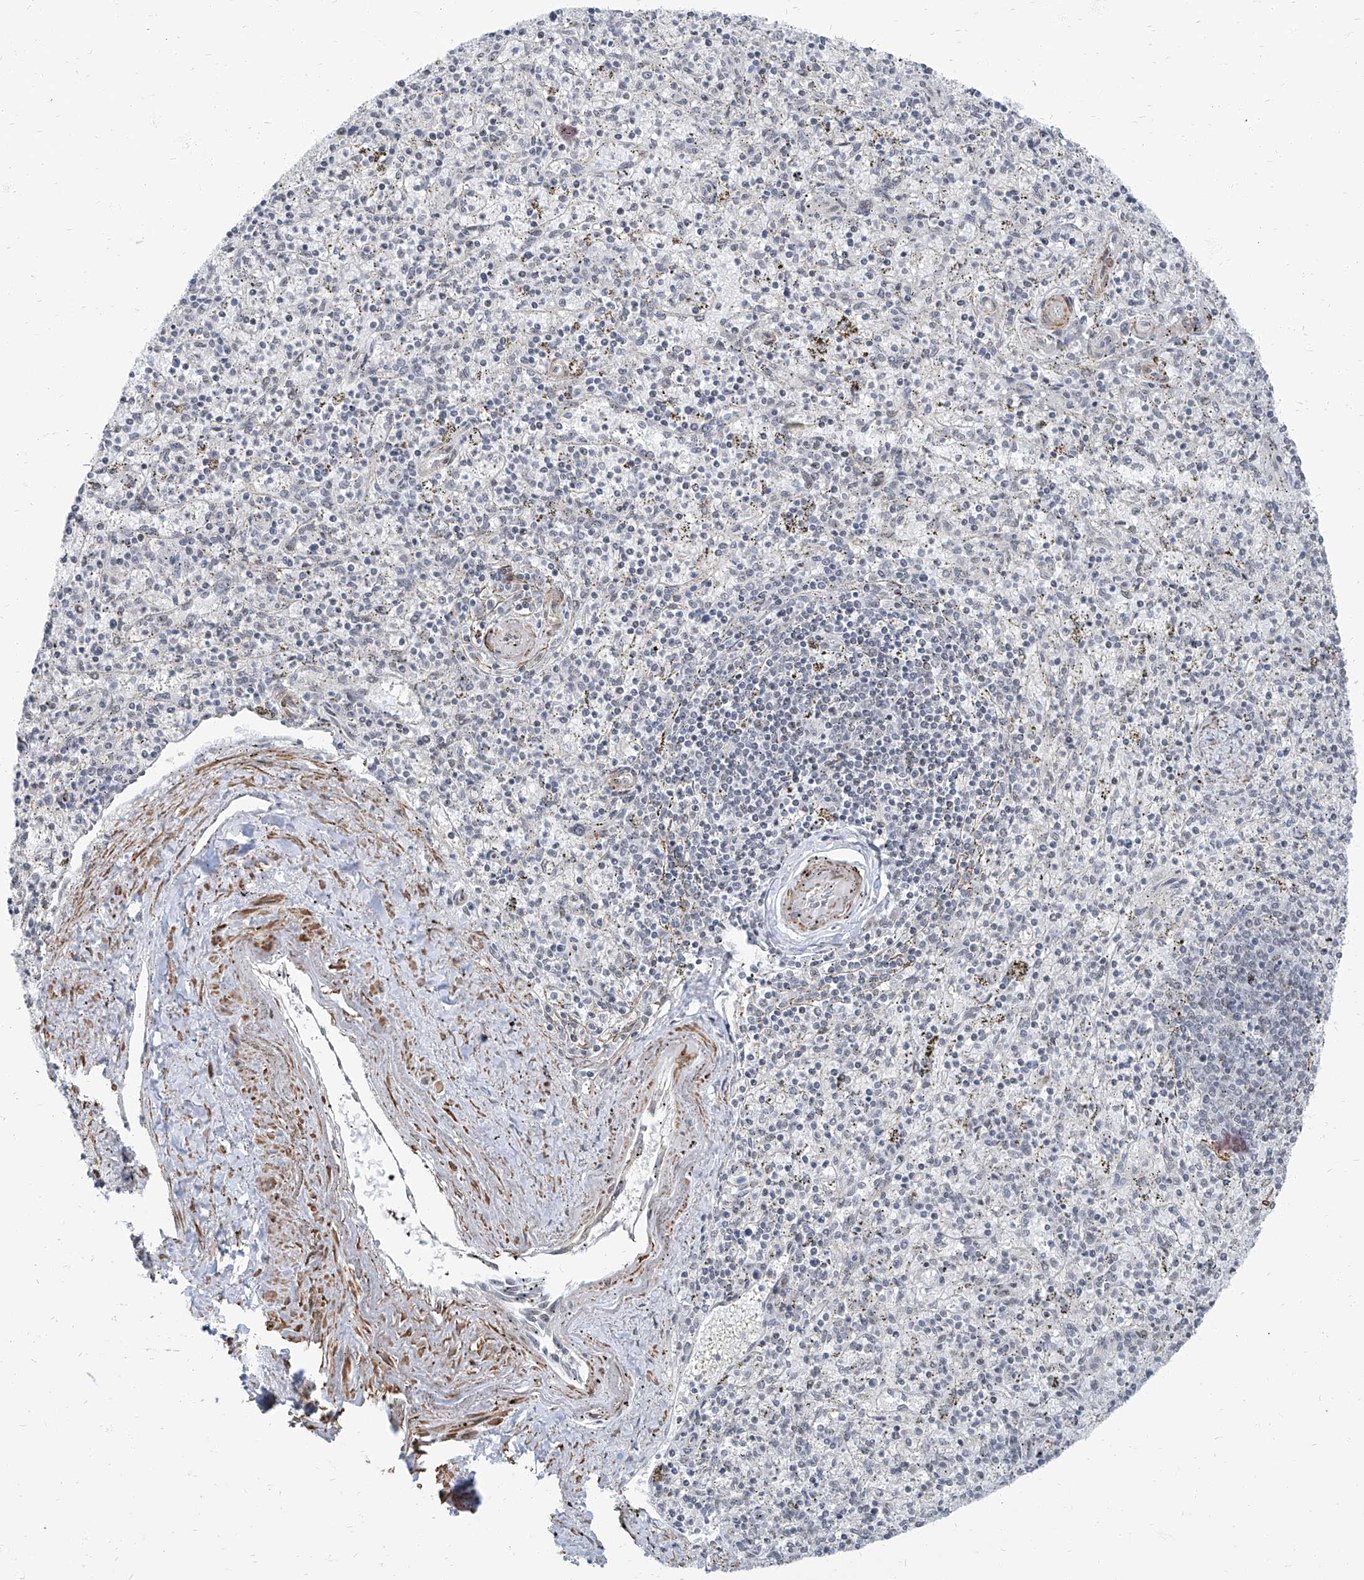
{"staining": {"intensity": "negative", "quantity": "none", "location": "none"}, "tissue": "spleen", "cell_type": "Cells in red pulp", "image_type": "normal", "snomed": [{"axis": "morphology", "description": "Normal tissue, NOS"}, {"axis": "topography", "description": "Spleen"}], "caption": "Cells in red pulp show no significant positivity in normal spleen. (DAB (3,3'-diaminobenzidine) IHC visualized using brightfield microscopy, high magnification).", "gene": "TXLNB", "patient": {"sex": "male", "age": 72}}